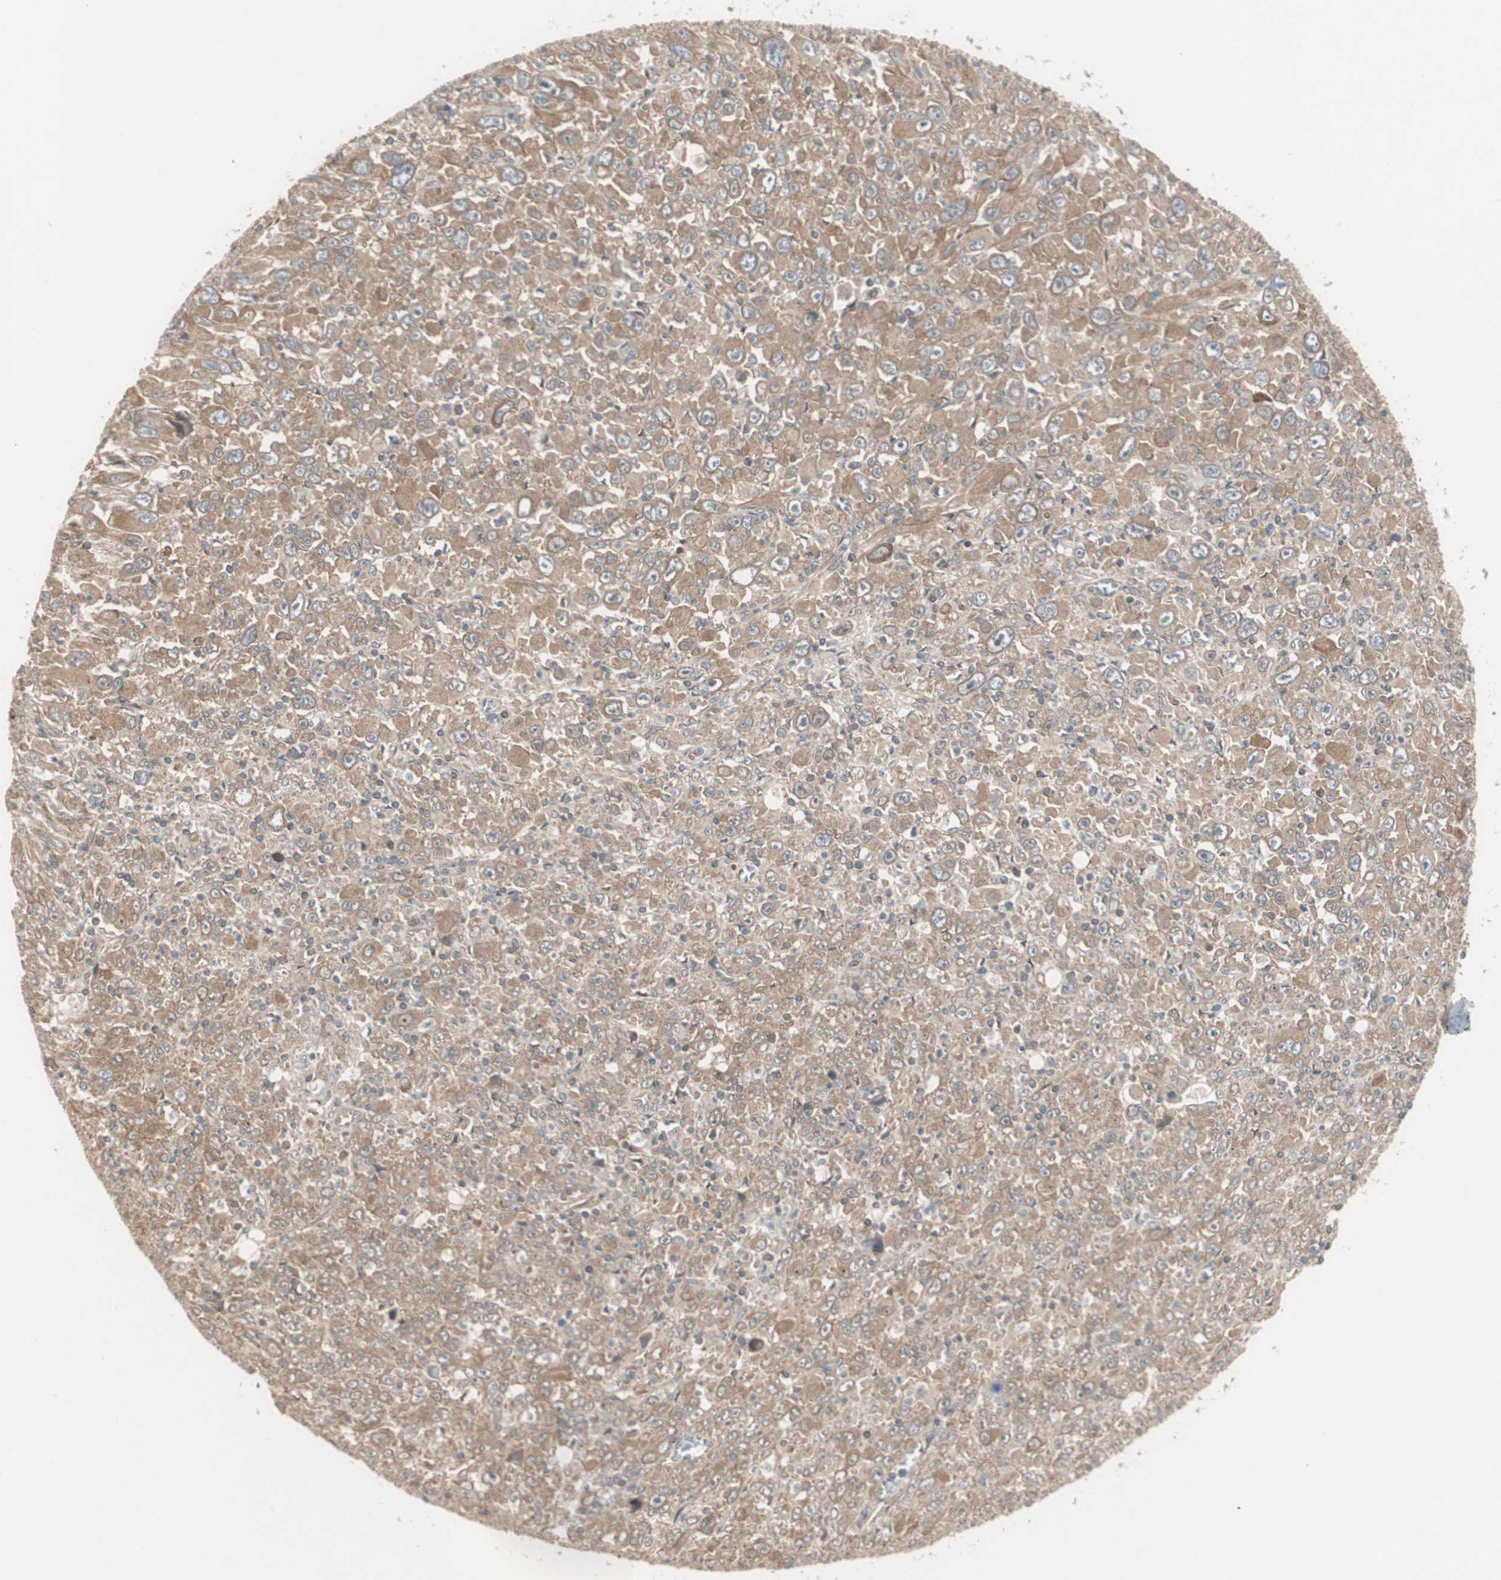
{"staining": {"intensity": "moderate", "quantity": ">75%", "location": "cytoplasmic/membranous"}, "tissue": "melanoma", "cell_type": "Tumor cells", "image_type": "cancer", "snomed": [{"axis": "morphology", "description": "Malignant melanoma, Metastatic site"}, {"axis": "topography", "description": "Skin"}], "caption": "Immunohistochemical staining of malignant melanoma (metastatic site) exhibits medium levels of moderate cytoplasmic/membranous protein staining in about >75% of tumor cells.", "gene": "PFDN1", "patient": {"sex": "female", "age": 56}}